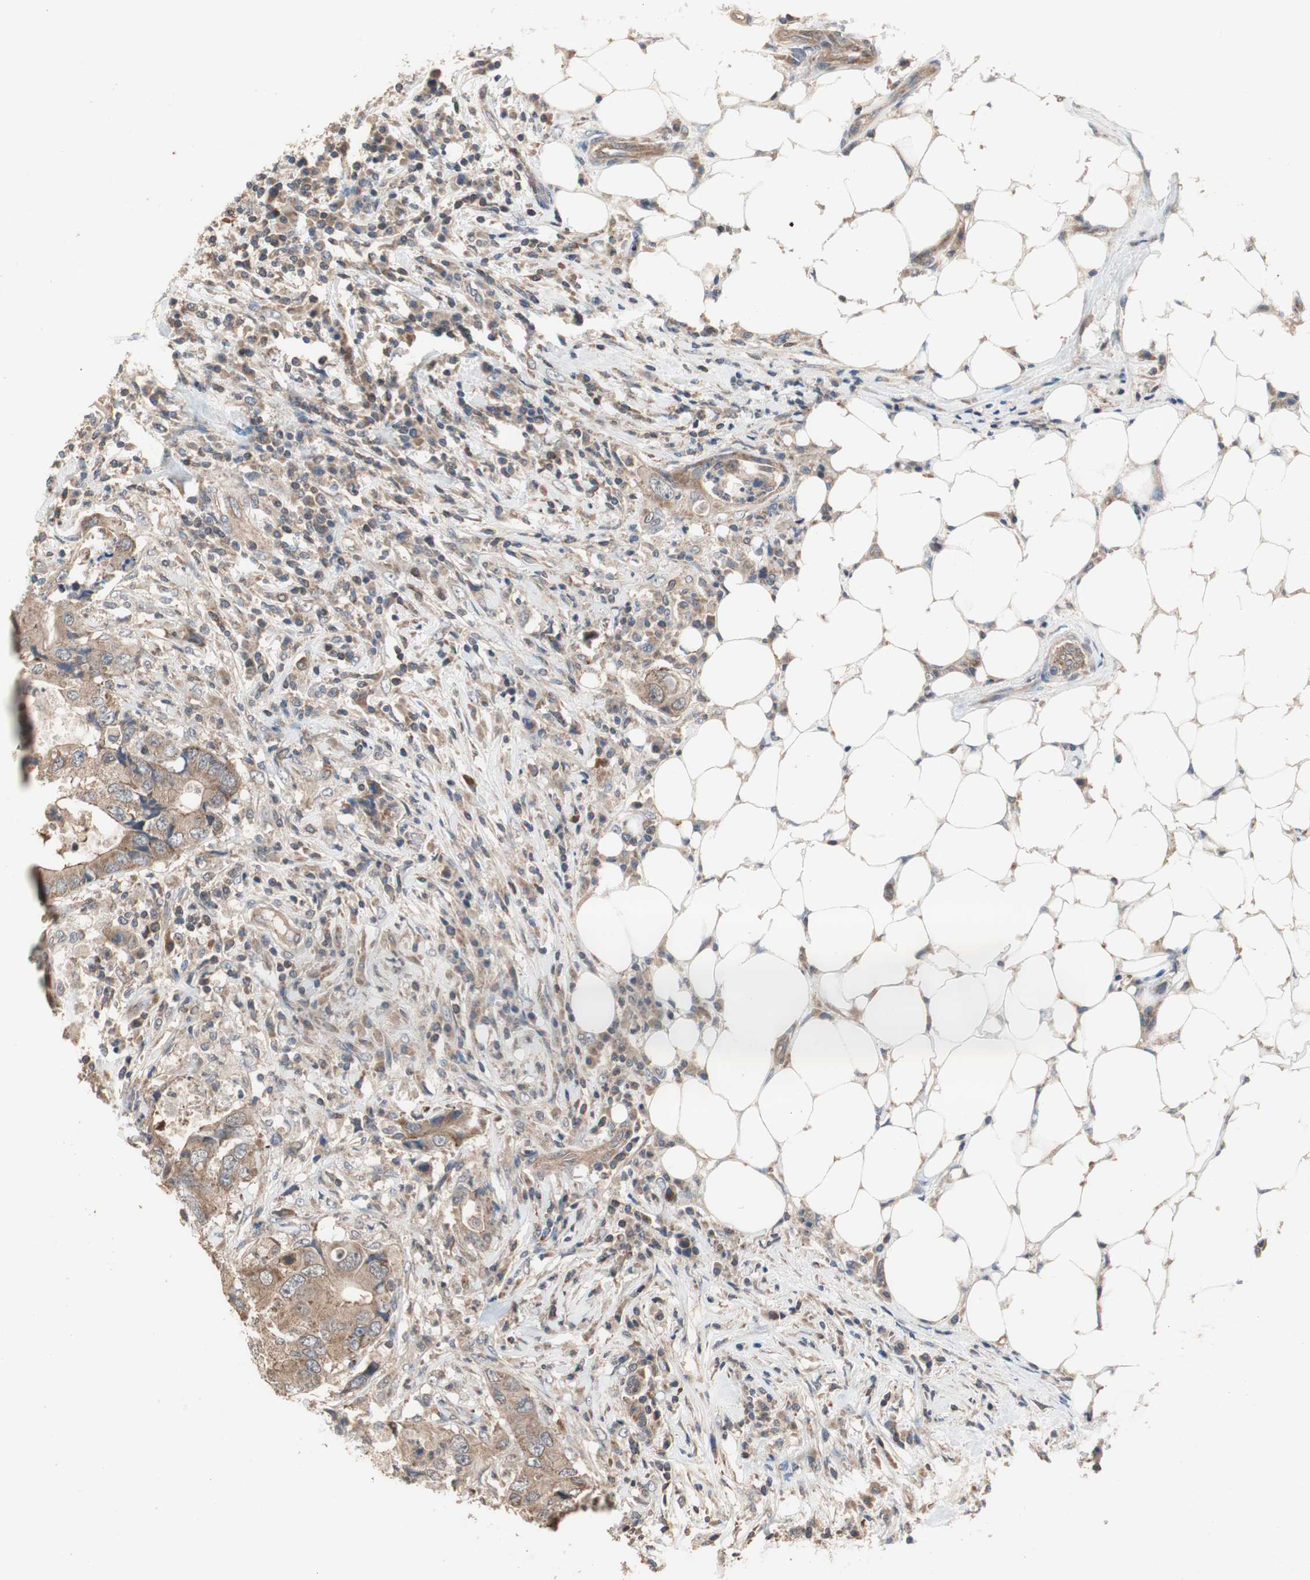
{"staining": {"intensity": "moderate", "quantity": ">75%", "location": "cytoplasmic/membranous"}, "tissue": "colorectal cancer", "cell_type": "Tumor cells", "image_type": "cancer", "snomed": [{"axis": "morphology", "description": "Adenocarcinoma, NOS"}, {"axis": "topography", "description": "Colon"}], "caption": "Tumor cells reveal medium levels of moderate cytoplasmic/membranous expression in approximately >75% of cells in colorectal cancer (adenocarcinoma).", "gene": "MAP4K2", "patient": {"sex": "male", "age": 71}}